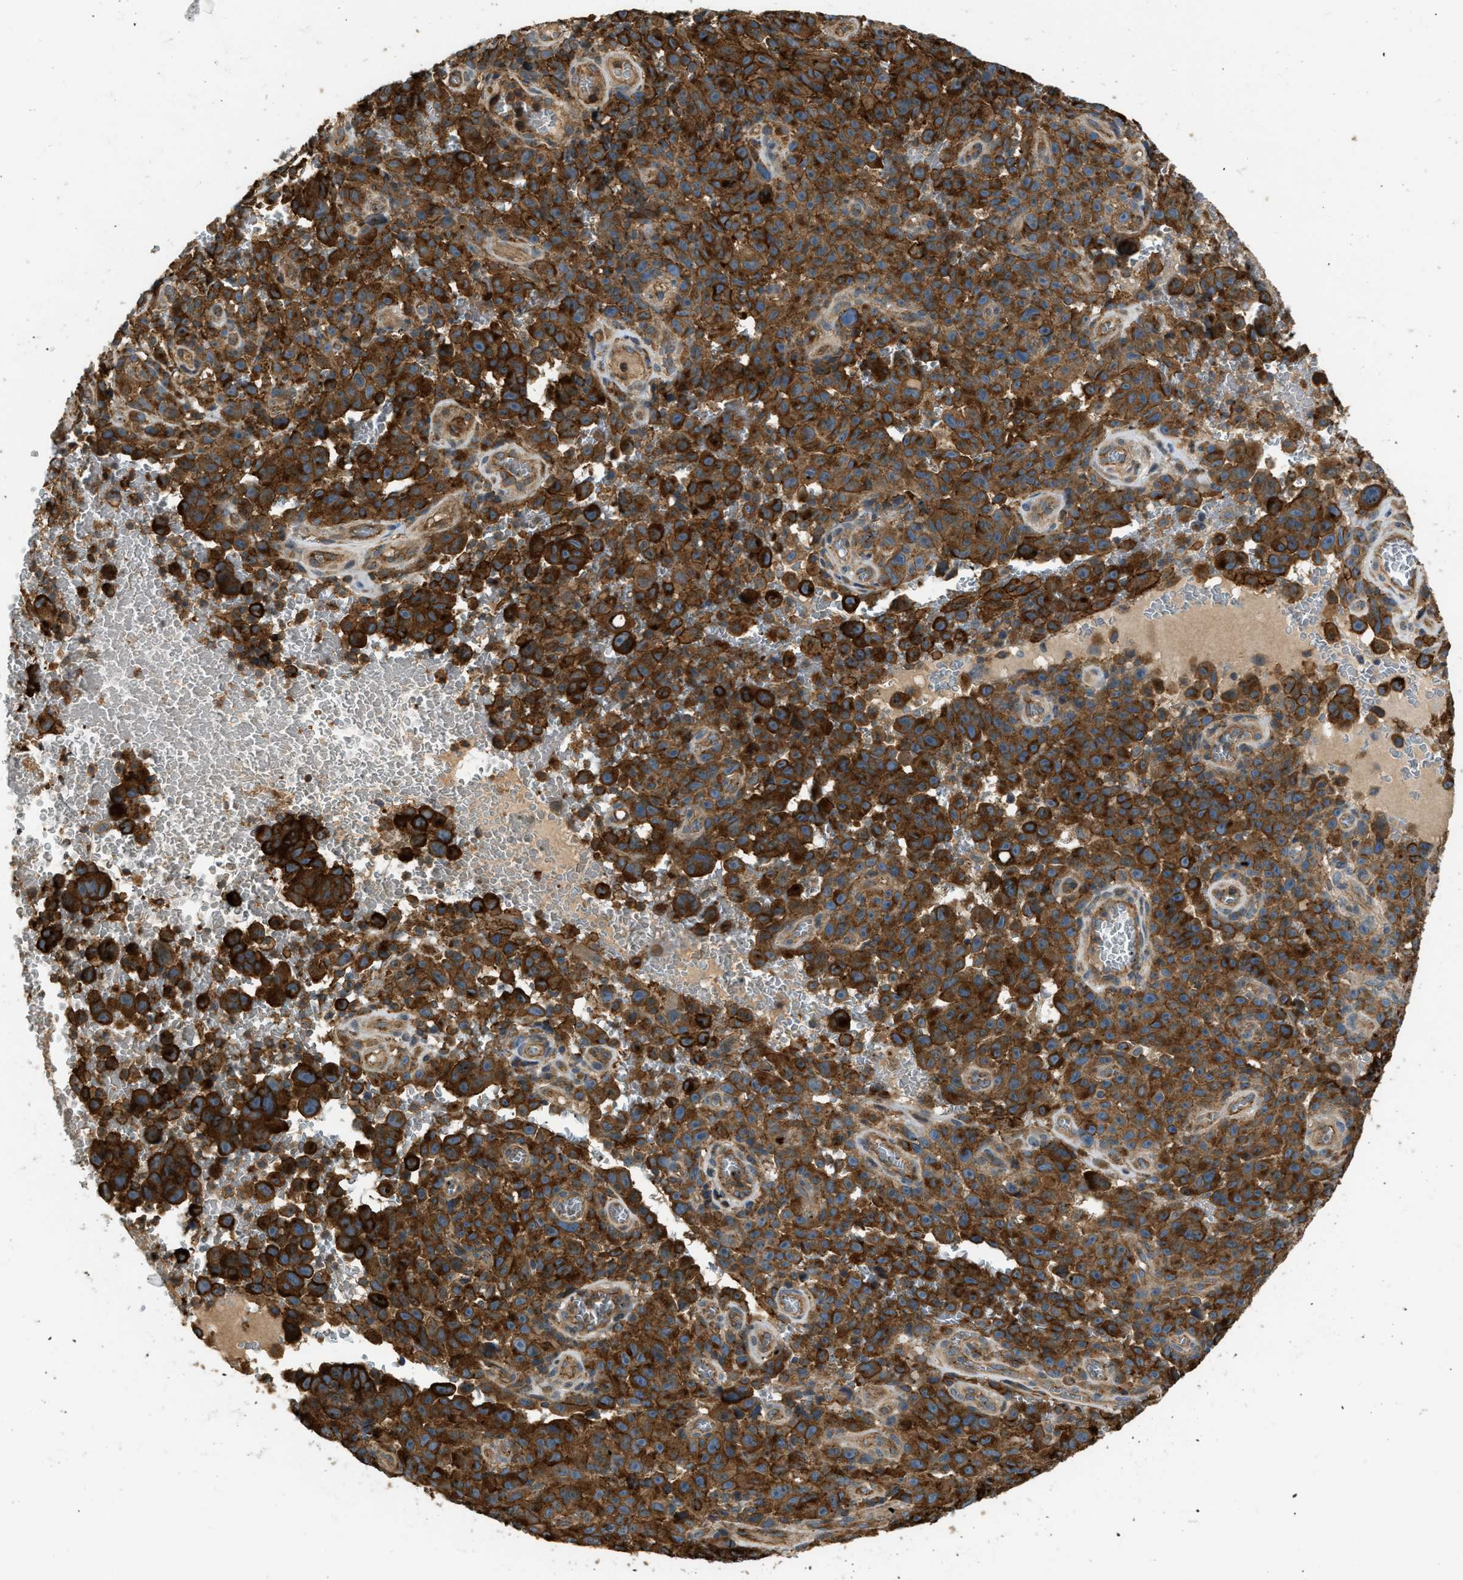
{"staining": {"intensity": "strong", "quantity": ">75%", "location": "cytoplasmic/membranous"}, "tissue": "melanoma", "cell_type": "Tumor cells", "image_type": "cancer", "snomed": [{"axis": "morphology", "description": "Malignant melanoma, NOS"}, {"axis": "topography", "description": "Skin"}], "caption": "Human melanoma stained with a brown dye displays strong cytoplasmic/membranous positive positivity in approximately >75% of tumor cells.", "gene": "BAG4", "patient": {"sex": "female", "age": 82}}